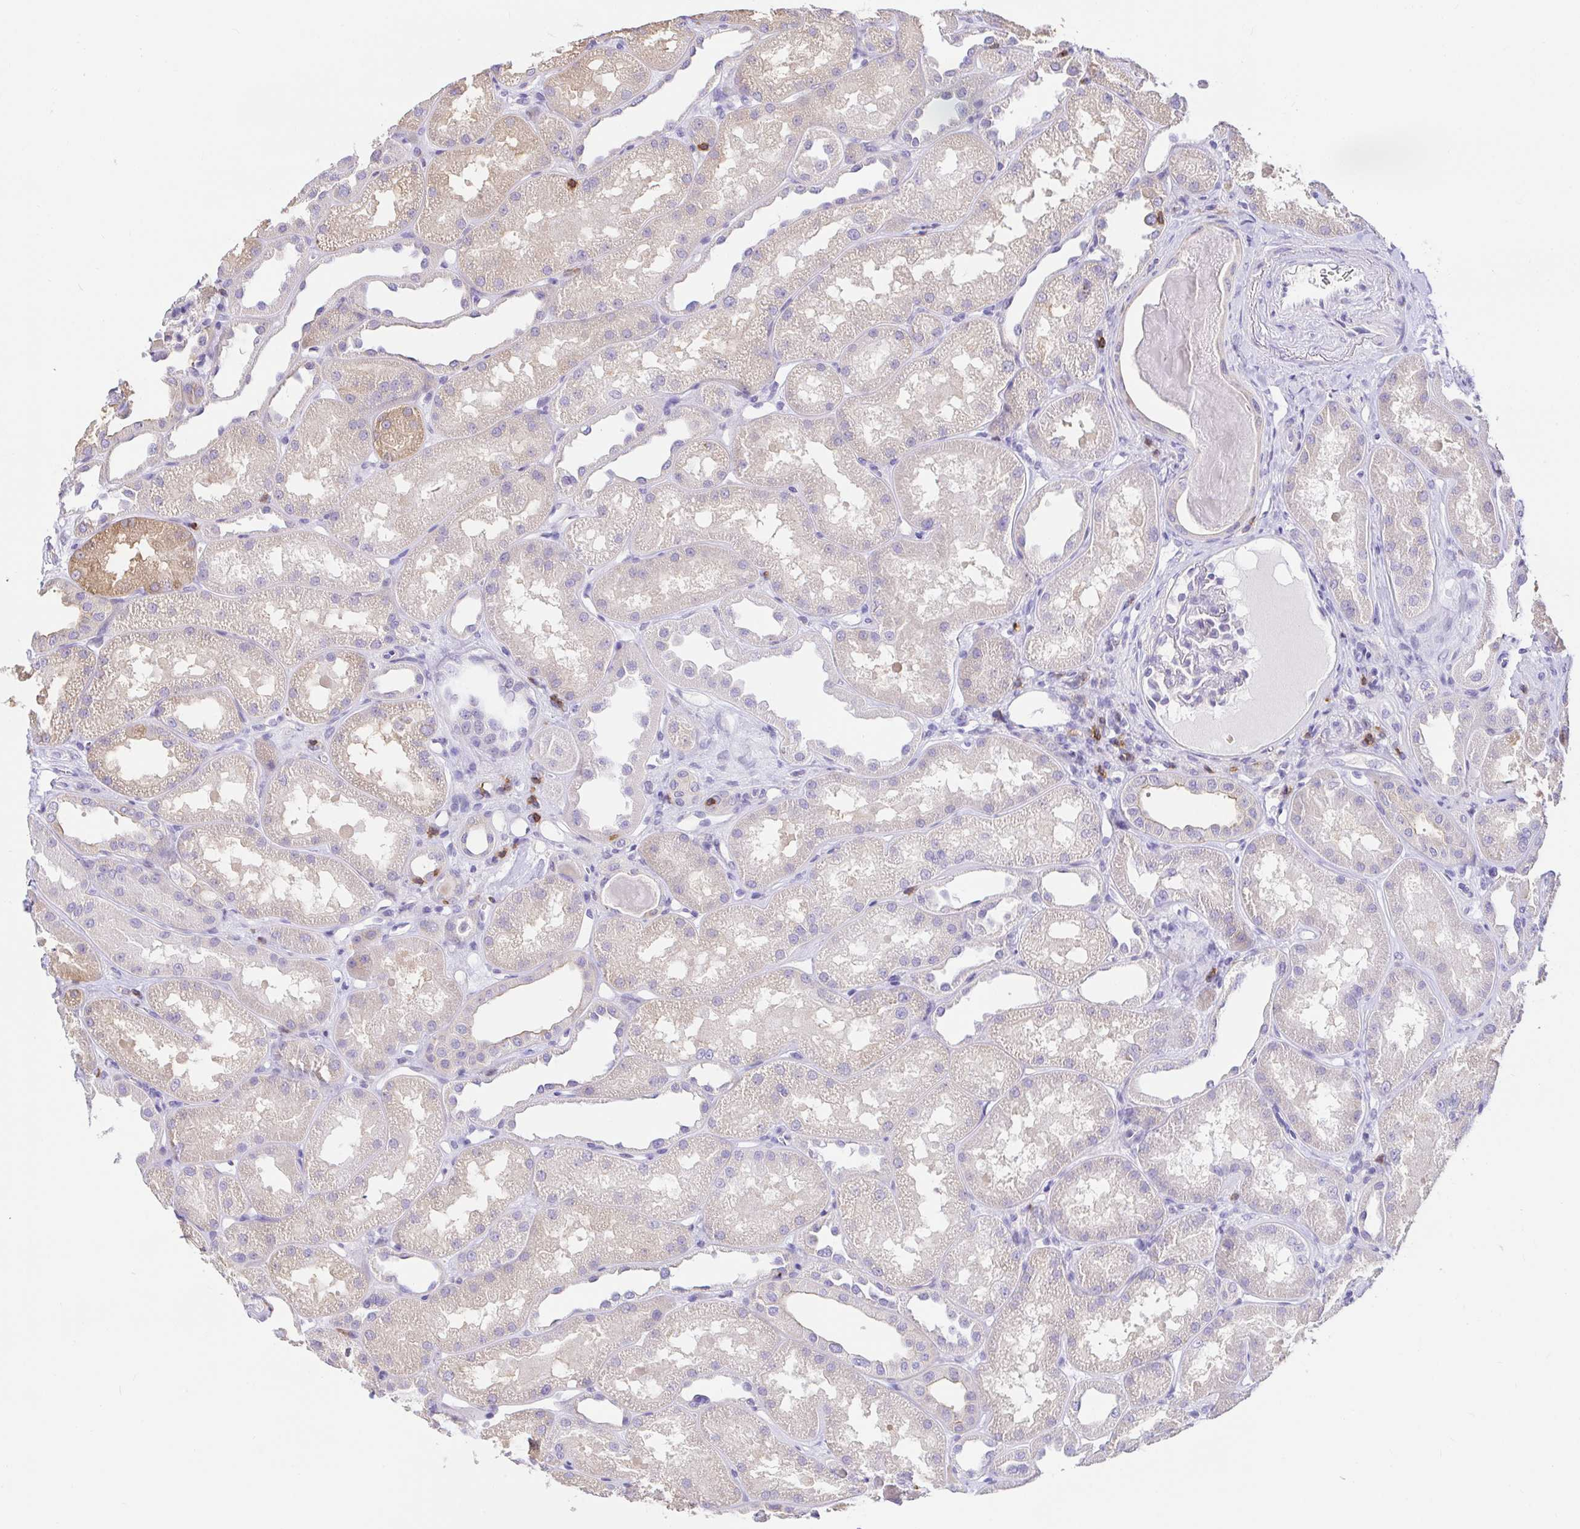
{"staining": {"intensity": "negative", "quantity": "none", "location": "none"}, "tissue": "kidney", "cell_type": "Cells in glomeruli", "image_type": "normal", "snomed": [{"axis": "morphology", "description": "Normal tissue, NOS"}, {"axis": "topography", "description": "Kidney"}], "caption": "DAB (3,3'-diaminobenzidine) immunohistochemical staining of unremarkable human kidney exhibits no significant staining in cells in glomeruli.", "gene": "SKAP1", "patient": {"sex": "male", "age": 61}}